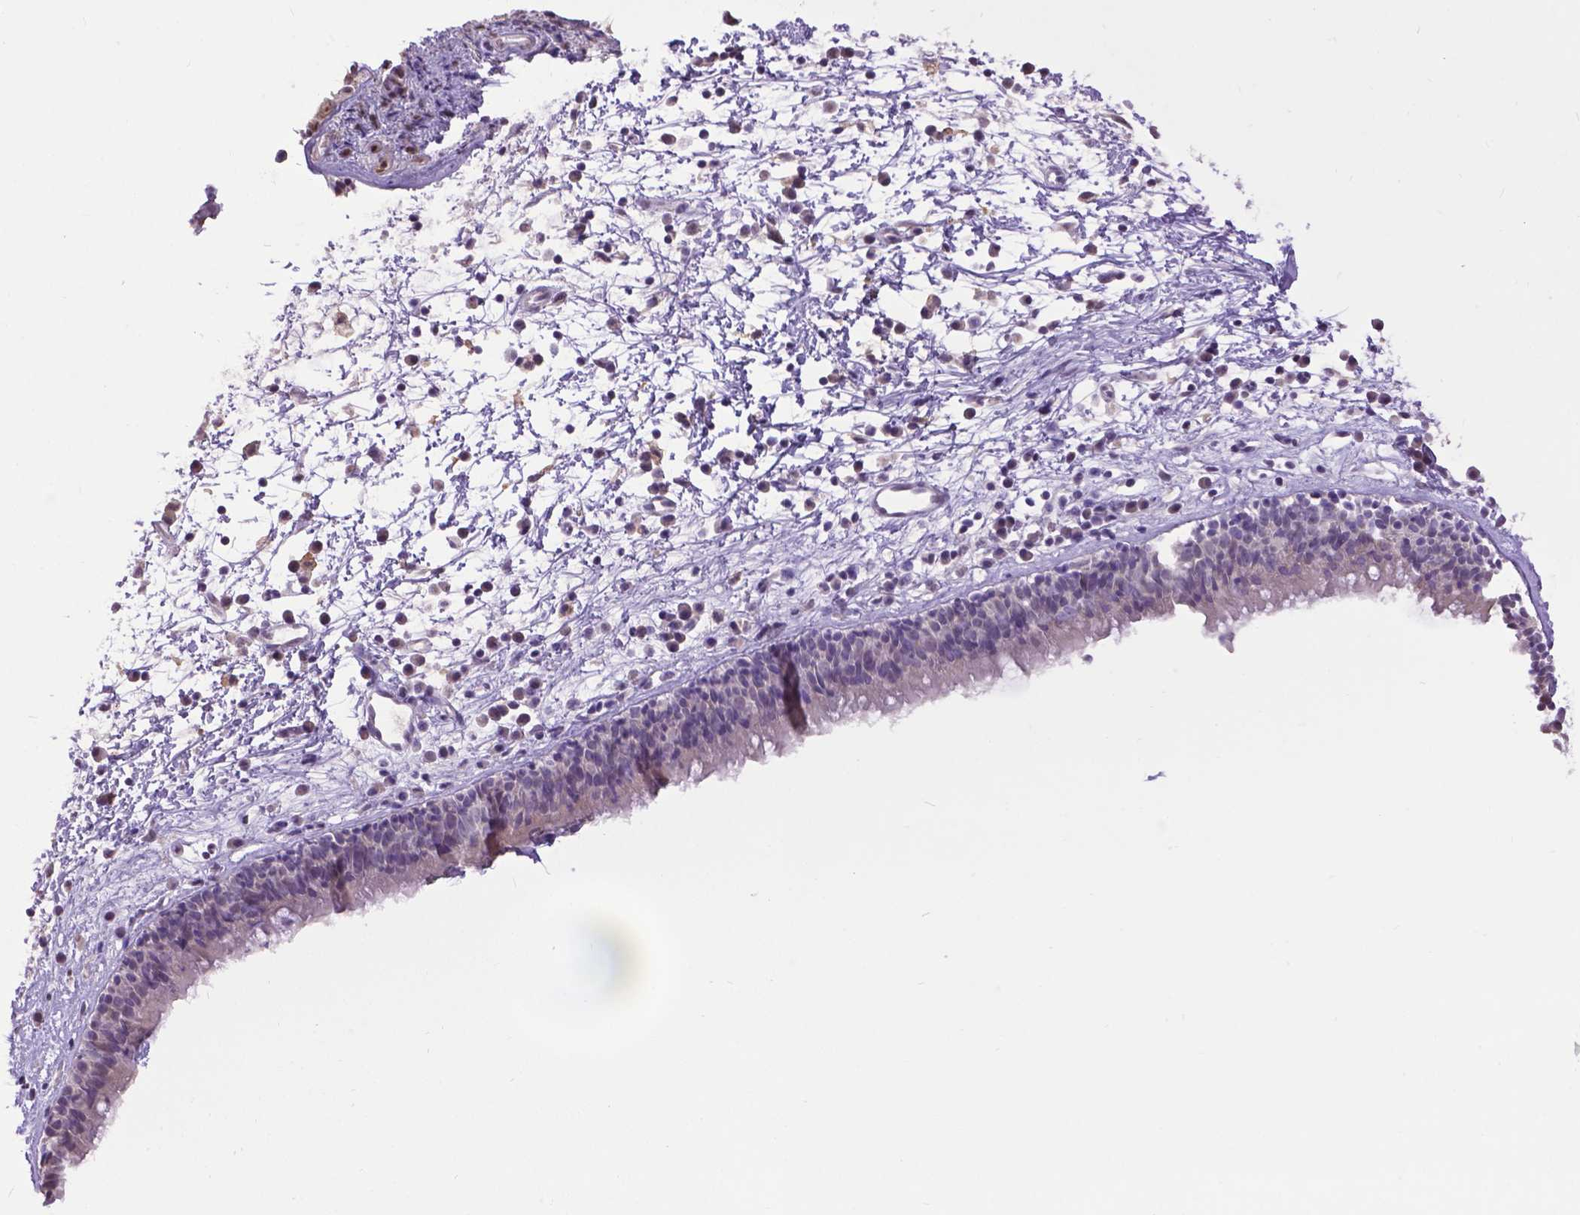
{"staining": {"intensity": "negative", "quantity": "none", "location": "none"}, "tissue": "nasopharynx", "cell_type": "Respiratory epithelial cells", "image_type": "normal", "snomed": [{"axis": "morphology", "description": "Normal tissue, NOS"}, {"axis": "topography", "description": "Nasopharynx"}], "caption": "Respiratory epithelial cells show no significant positivity in benign nasopharynx.", "gene": "CPM", "patient": {"sex": "male", "age": 24}}